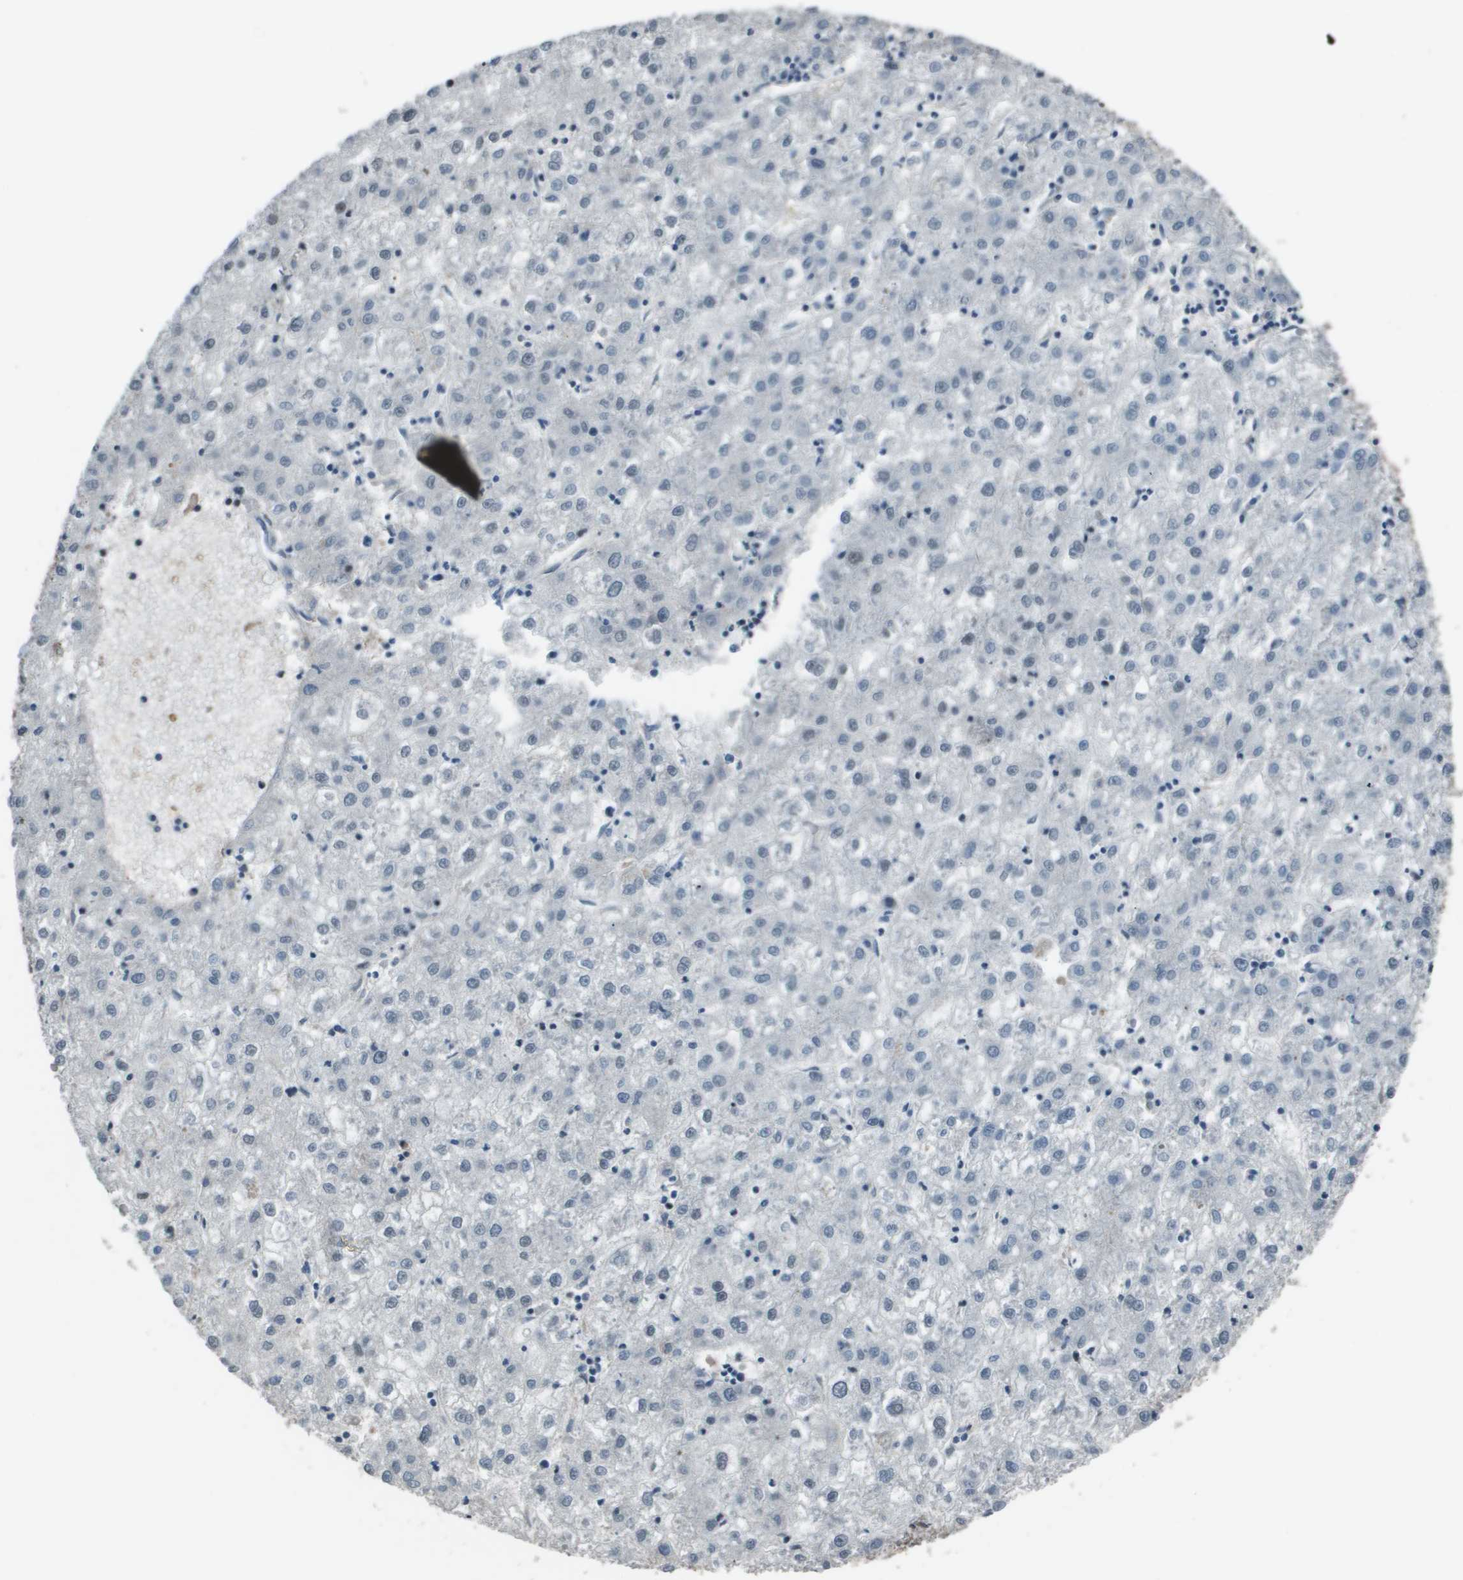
{"staining": {"intensity": "negative", "quantity": "none", "location": "none"}, "tissue": "liver cancer", "cell_type": "Tumor cells", "image_type": "cancer", "snomed": [{"axis": "morphology", "description": "Carcinoma, Hepatocellular, NOS"}, {"axis": "topography", "description": "Liver"}], "caption": "High magnification brightfield microscopy of liver cancer (hepatocellular carcinoma) stained with DAB (brown) and counterstained with hematoxylin (blue): tumor cells show no significant expression.", "gene": "THRAP3", "patient": {"sex": "male", "age": 72}}